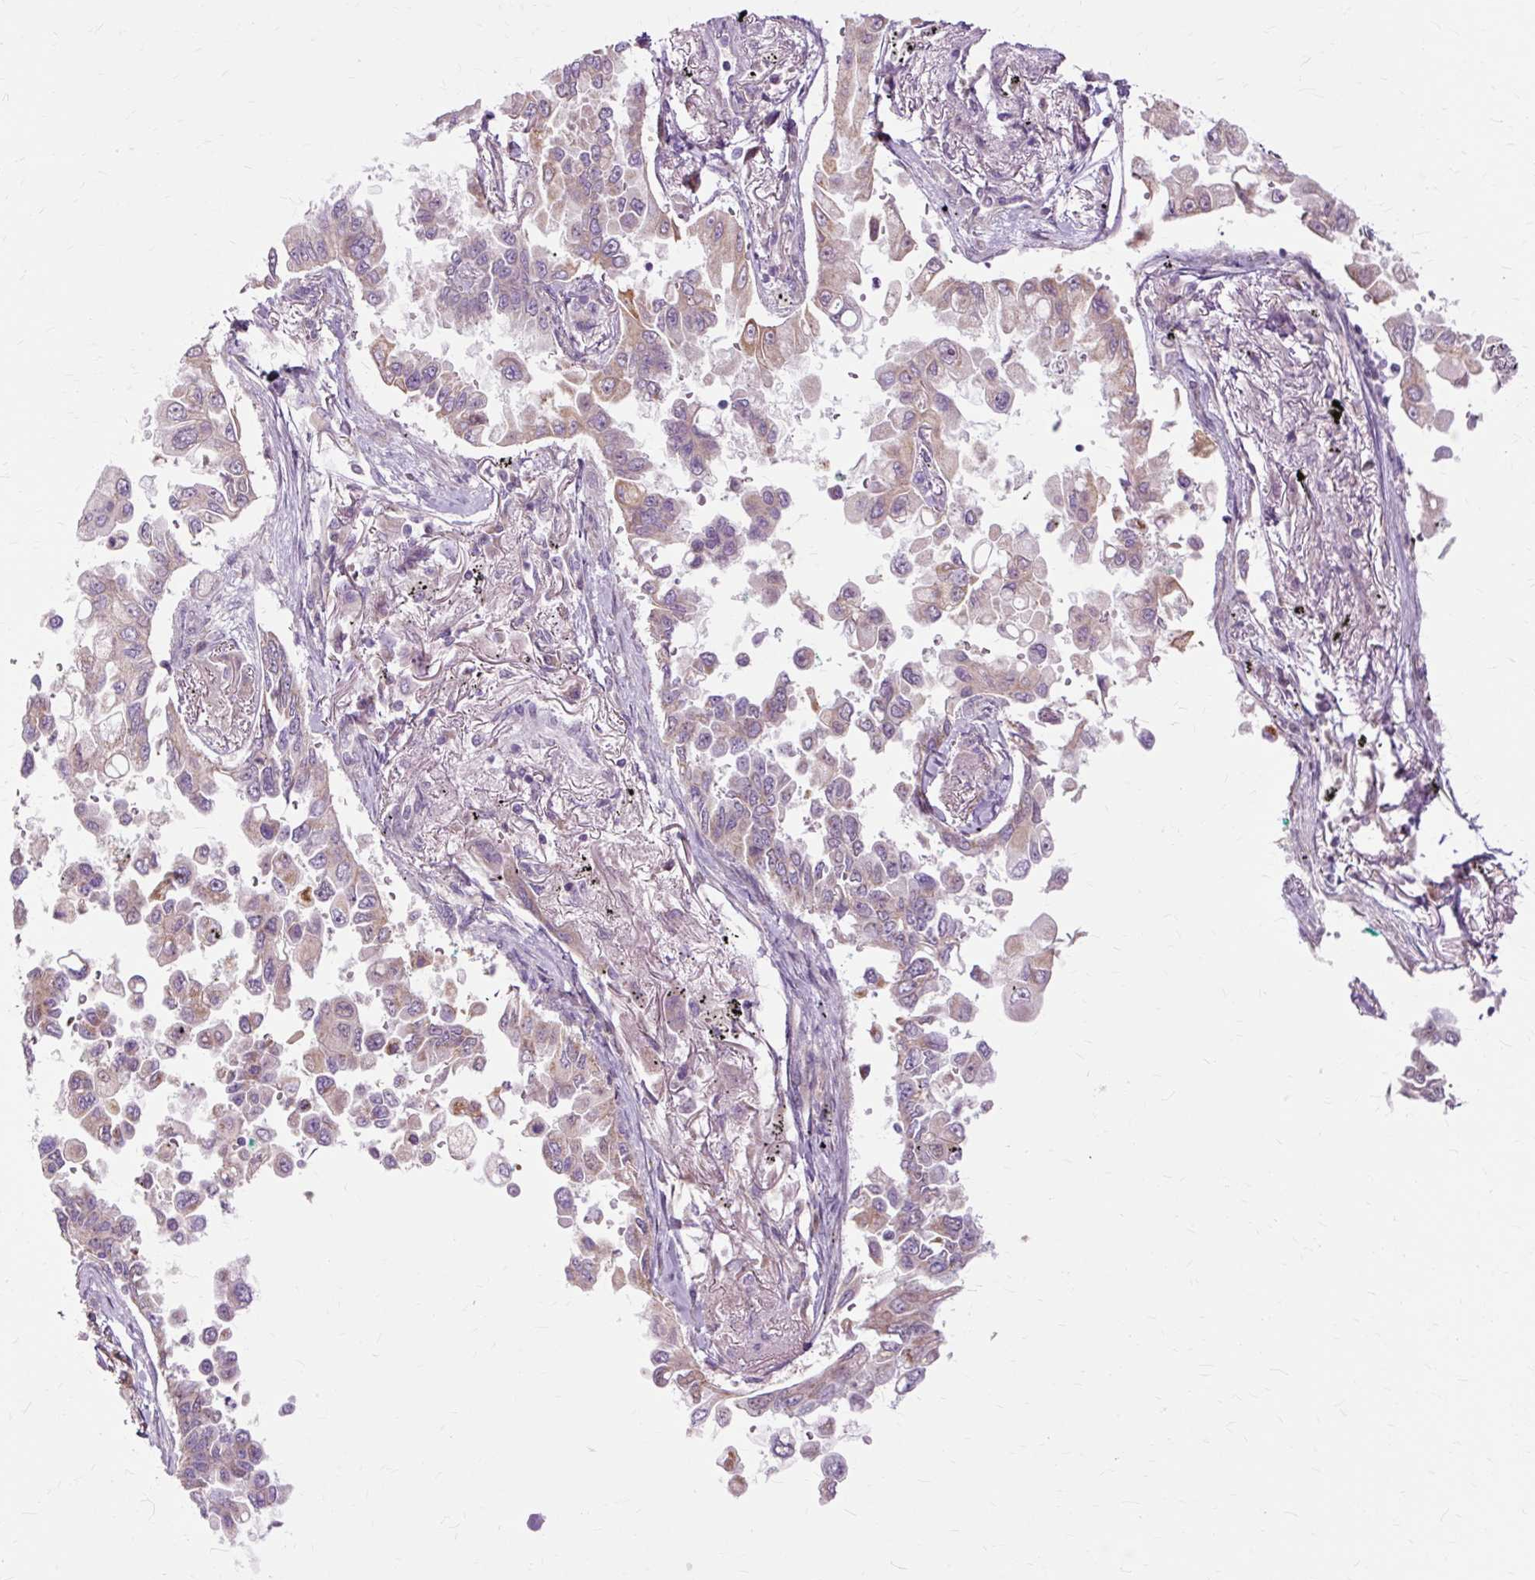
{"staining": {"intensity": "weak", "quantity": "<25%", "location": "cytoplasmic/membranous"}, "tissue": "lung cancer", "cell_type": "Tumor cells", "image_type": "cancer", "snomed": [{"axis": "morphology", "description": "Adenocarcinoma, NOS"}, {"axis": "topography", "description": "Lung"}], "caption": "Protein analysis of lung adenocarcinoma demonstrates no significant positivity in tumor cells.", "gene": "PDZD2", "patient": {"sex": "female", "age": 67}}